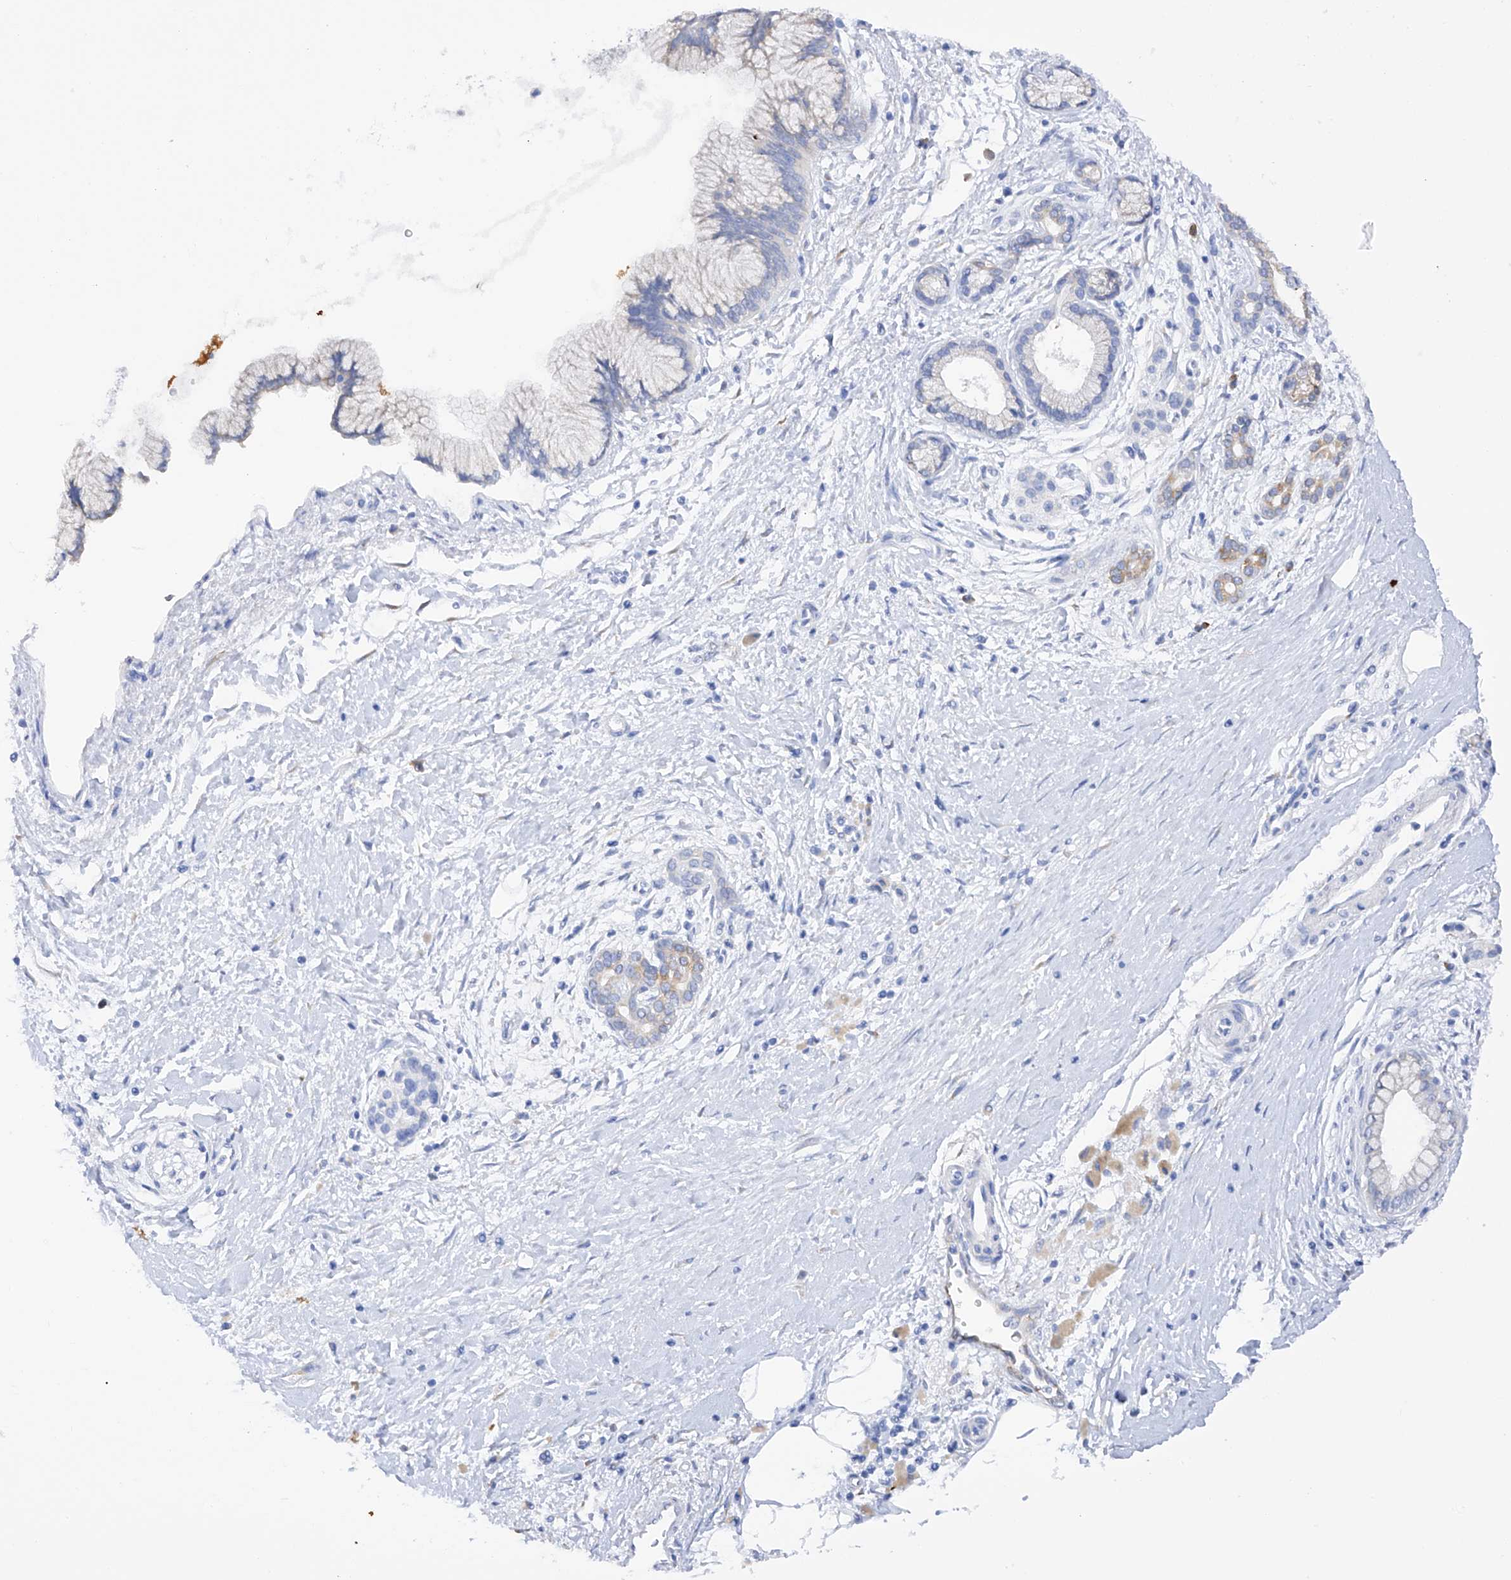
{"staining": {"intensity": "weak", "quantity": "<25%", "location": "cytoplasmic/membranous"}, "tissue": "pancreatic cancer", "cell_type": "Tumor cells", "image_type": "cancer", "snomed": [{"axis": "morphology", "description": "Adenocarcinoma, NOS"}, {"axis": "topography", "description": "Pancreas"}], "caption": "High power microscopy histopathology image of an immunohistochemistry (IHC) histopathology image of adenocarcinoma (pancreatic), revealing no significant expression in tumor cells.", "gene": "PDIA5", "patient": {"sex": "male", "age": 58}}